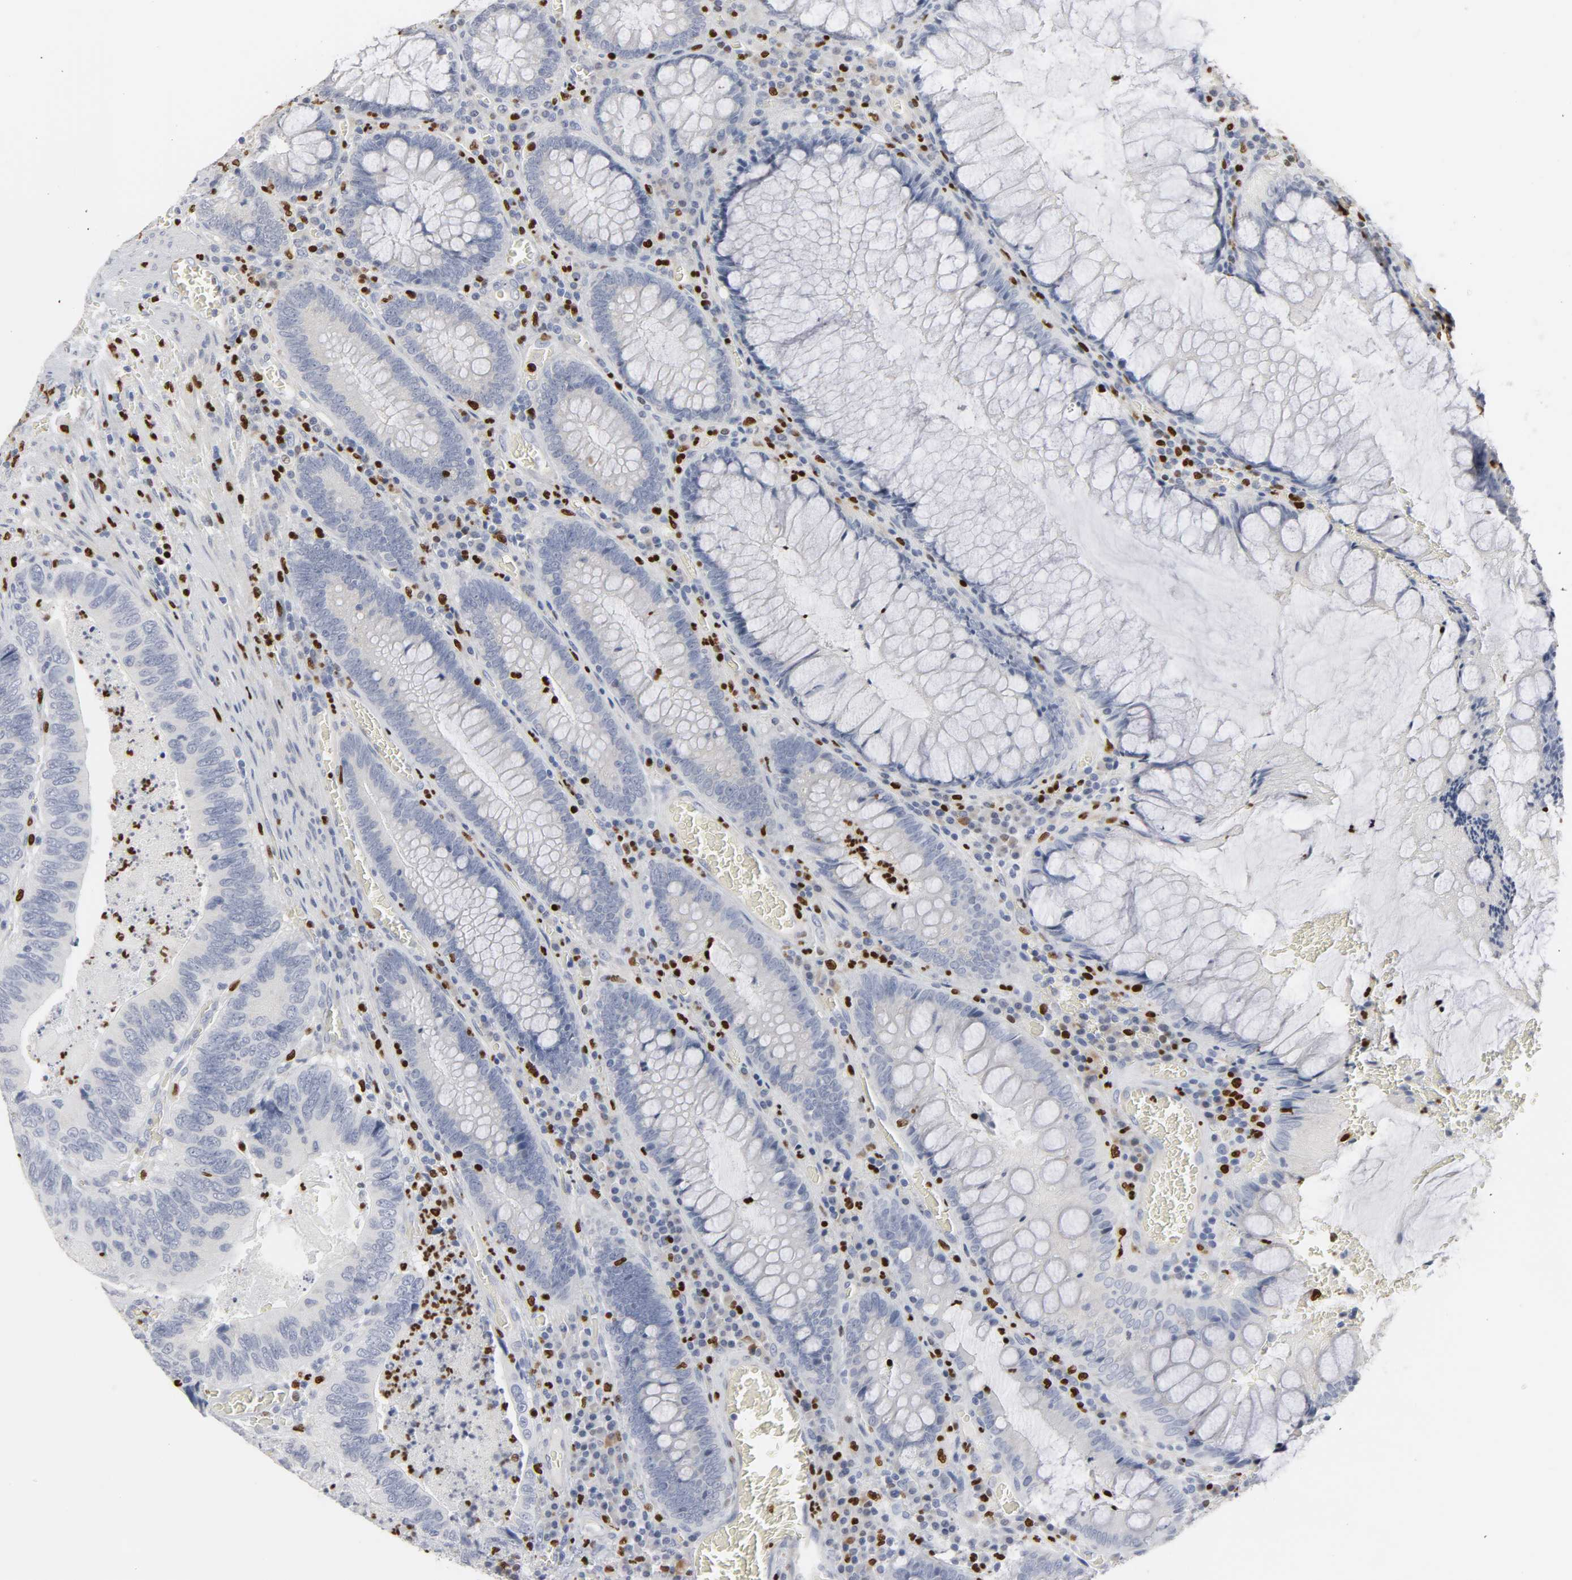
{"staining": {"intensity": "negative", "quantity": "none", "location": "none"}, "tissue": "colorectal cancer", "cell_type": "Tumor cells", "image_type": "cancer", "snomed": [{"axis": "morphology", "description": "Adenocarcinoma, NOS"}, {"axis": "topography", "description": "Colon"}], "caption": "Immunohistochemistry image of human colorectal cancer stained for a protein (brown), which shows no staining in tumor cells.", "gene": "SPI1", "patient": {"sex": "male", "age": 72}}